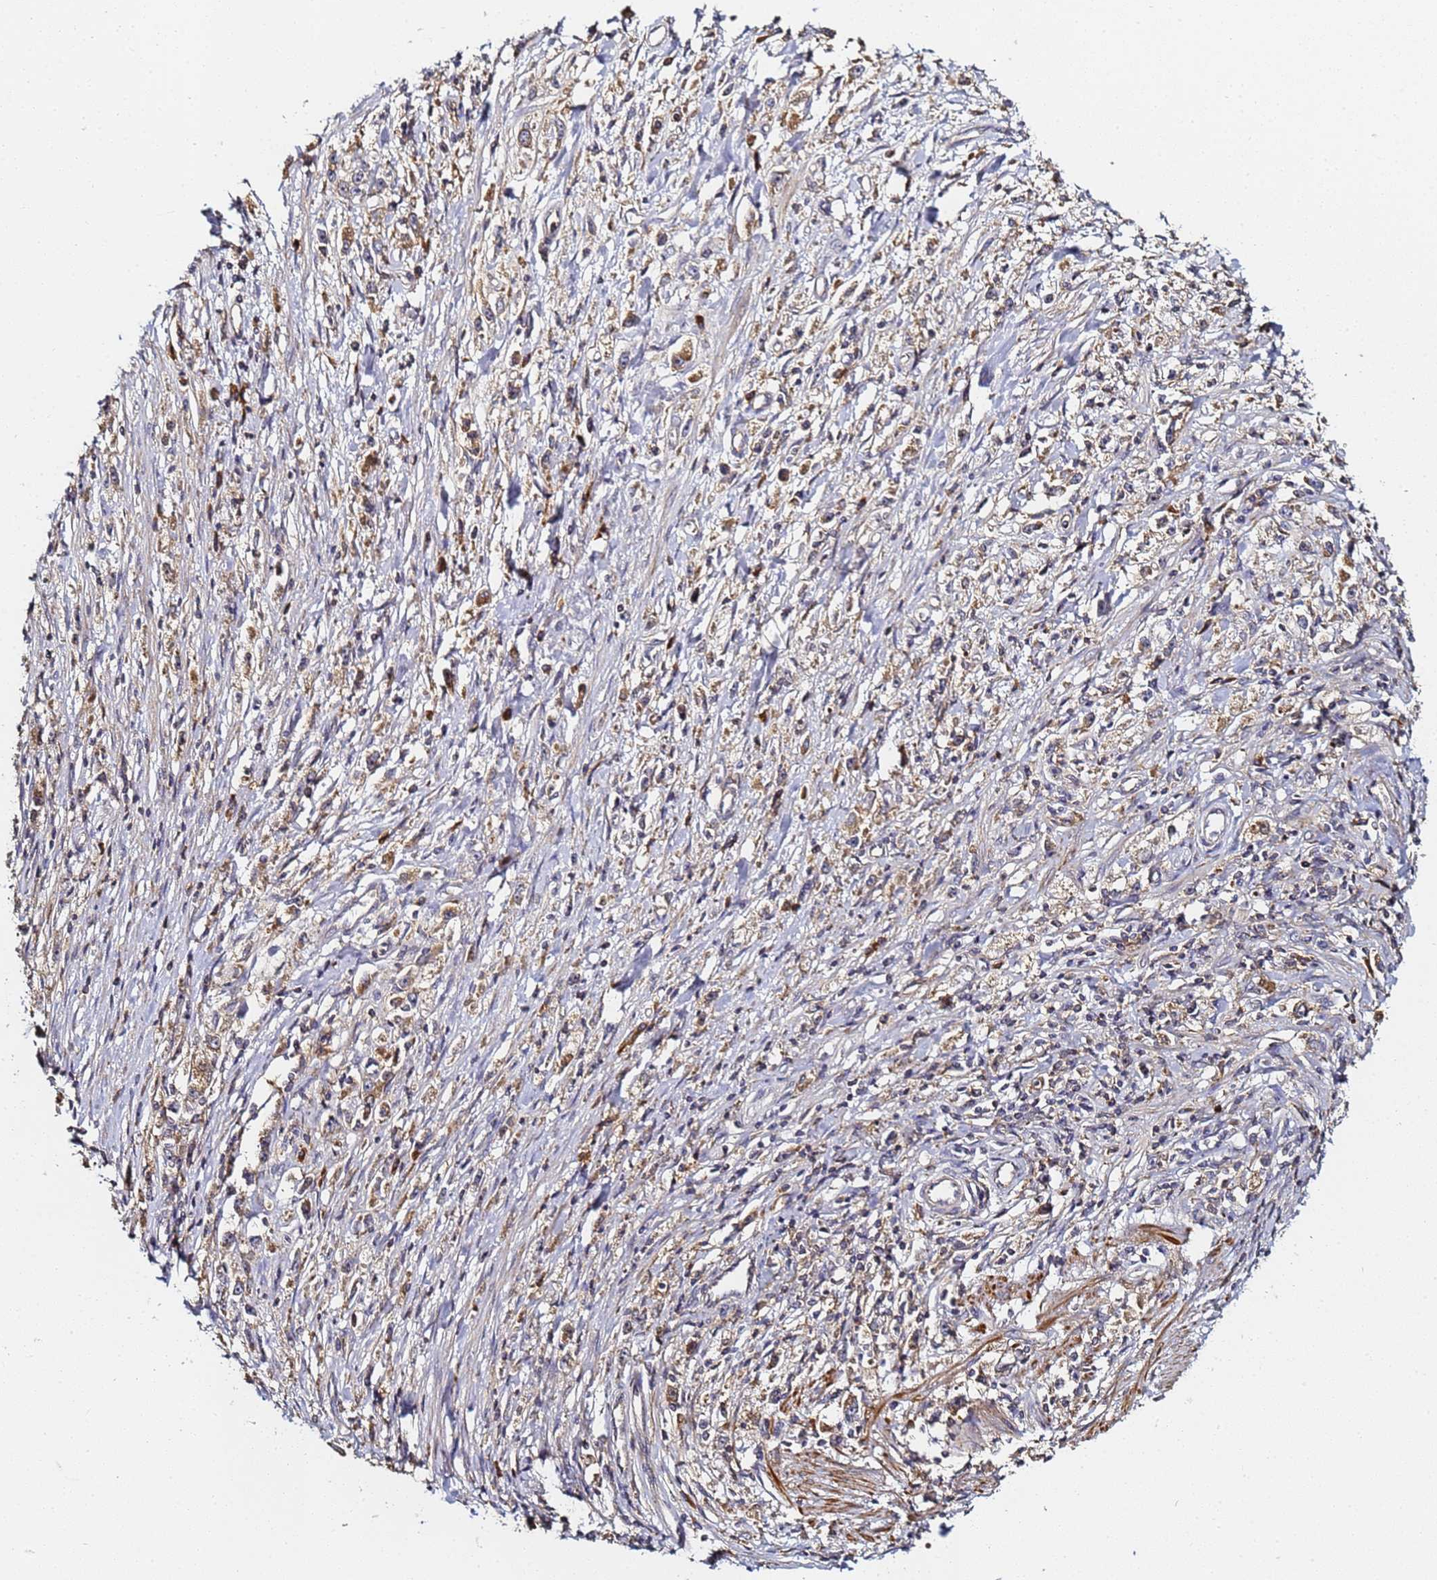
{"staining": {"intensity": "moderate", "quantity": ">75%", "location": "cytoplasmic/membranous"}, "tissue": "stomach cancer", "cell_type": "Tumor cells", "image_type": "cancer", "snomed": [{"axis": "morphology", "description": "Adenocarcinoma, NOS"}, {"axis": "topography", "description": "Stomach"}], "caption": "The immunohistochemical stain labels moderate cytoplasmic/membranous staining in tumor cells of adenocarcinoma (stomach) tissue.", "gene": "LRRC69", "patient": {"sex": "female", "age": 59}}